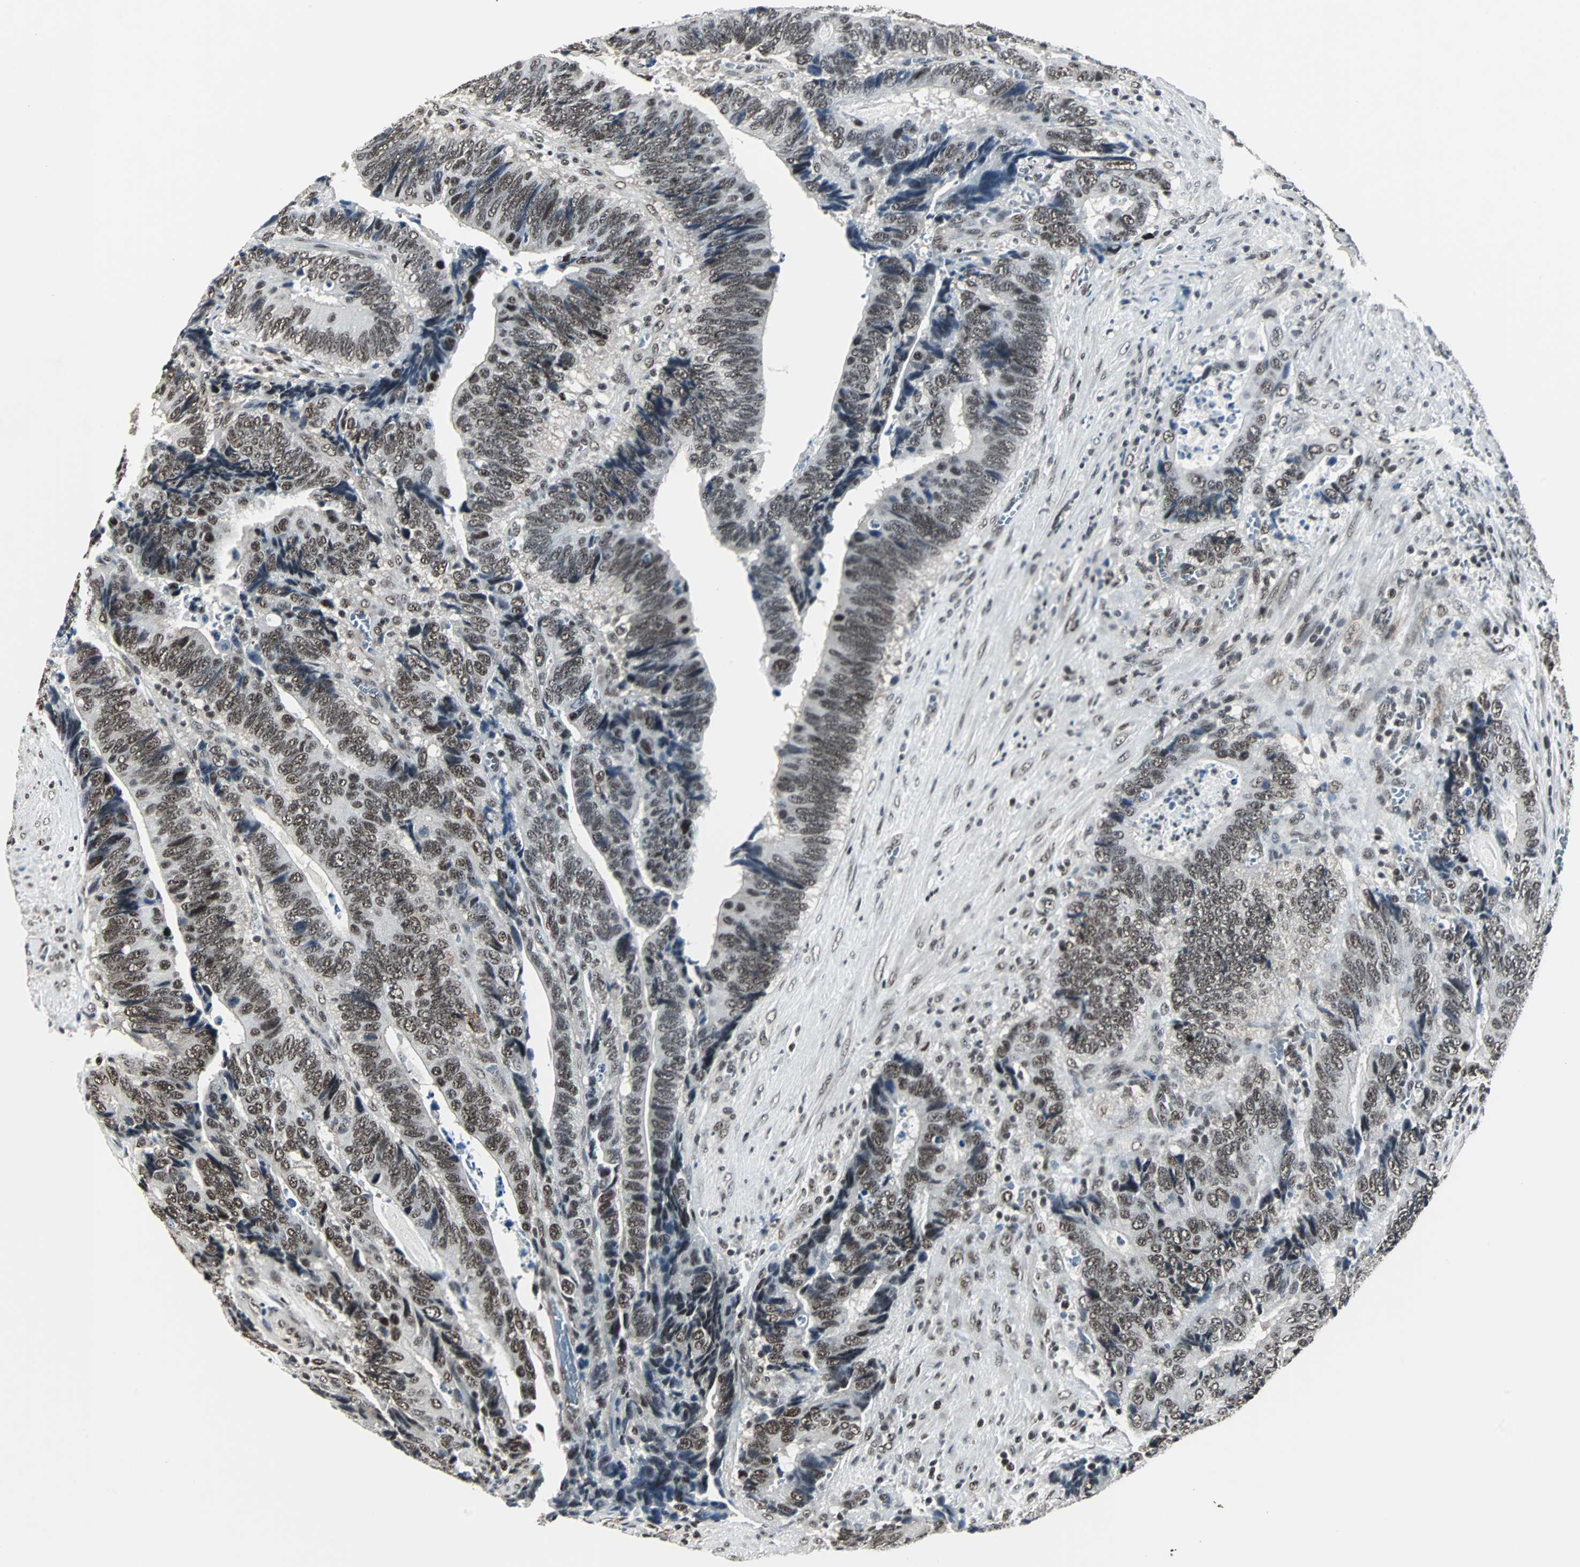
{"staining": {"intensity": "moderate", "quantity": ">75%", "location": "nuclear"}, "tissue": "colorectal cancer", "cell_type": "Tumor cells", "image_type": "cancer", "snomed": [{"axis": "morphology", "description": "Adenocarcinoma, NOS"}, {"axis": "topography", "description": "Colon"}], "caption": "The micrograph reveals staining of colorectal cancer (adenocarcinoma), revealing moderate nuclear protein staining (brown color) within tumor cells.", "gene": "MKX", "patient": {"sex": "male", "age": 72}}